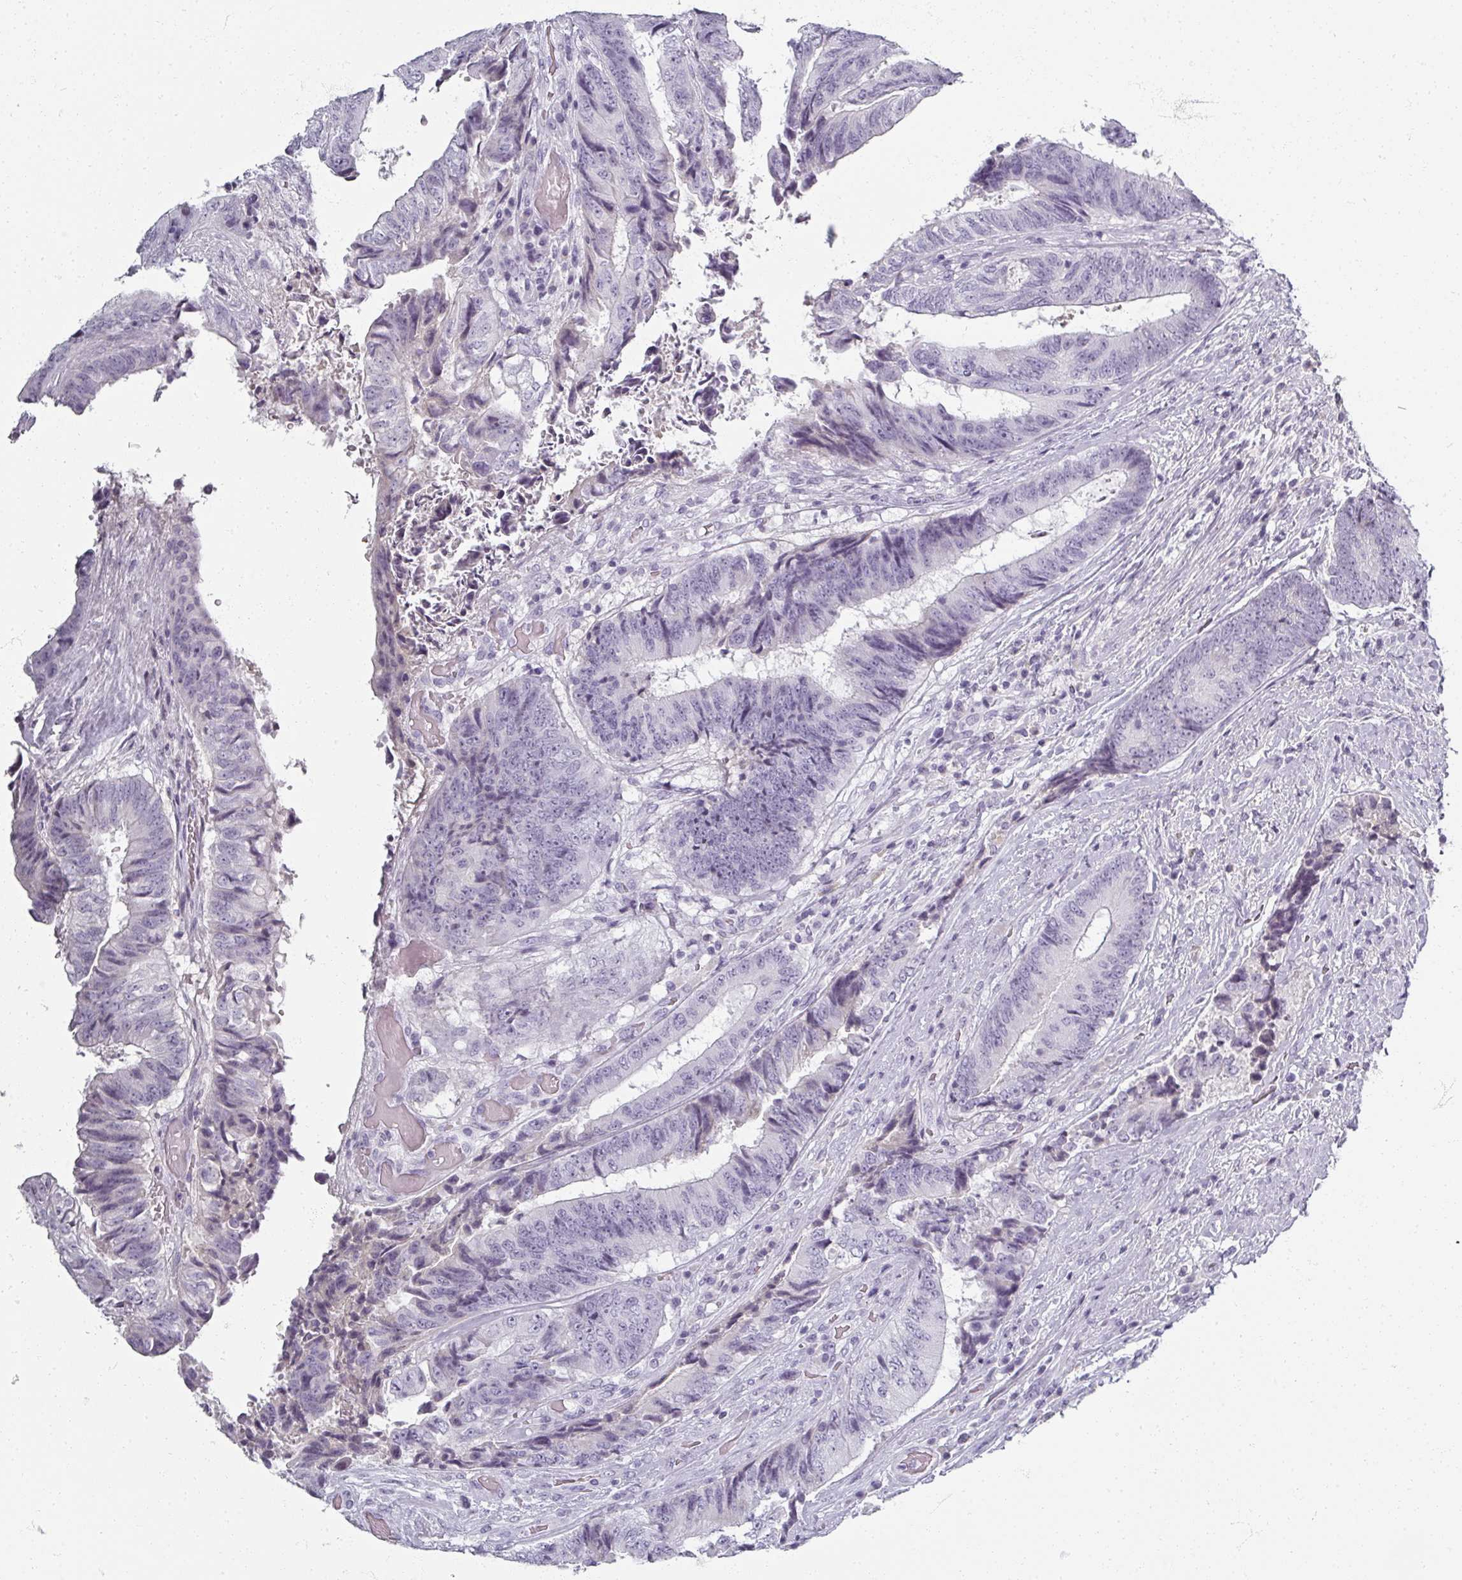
{"staining": {"intensity": "negative", "quantity": "none", "location": "none"}, "tissue": "colorectal cancer", "cell_type": "Tumor cells", "image_type": "cancer", "snomed": [{"axis": "morphology", "description": "Adenocarcinoma, NOS"}, {"axis": "topography", "description": "Rectum"}], "caption": "Immunohistochemistry photomicrograph of adenocarcinoma (colorectal) stained for a protein (brown), which displays no staining in tumor cells.", "gene": "REG3G", "patient": {"sex": "male", "age": 72}}